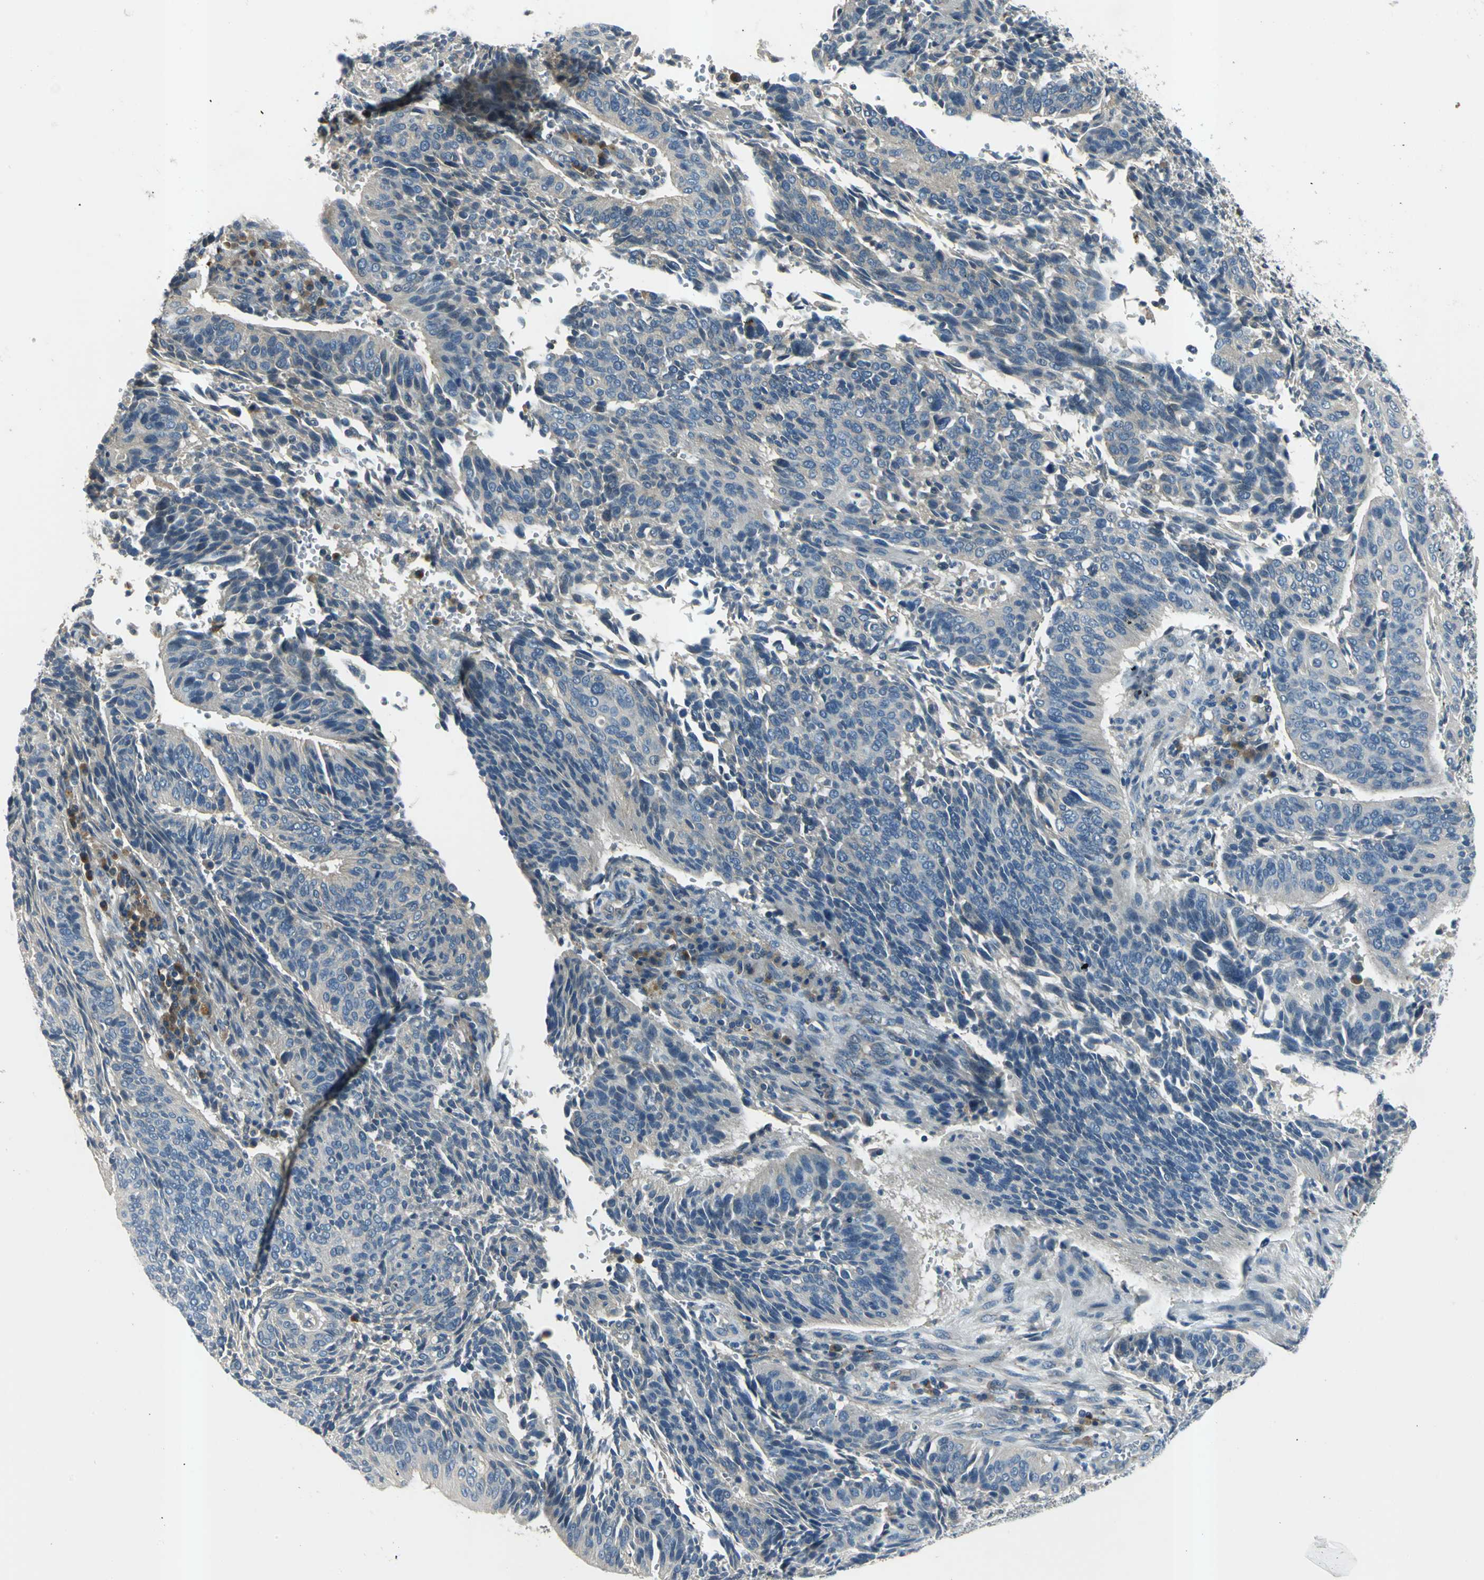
{"staining": {"intensity": "weak", "quantity": "<25%", "location": "cytoplasmic/membranous"}, "tissue": "cervical cancer", "cell_type": "Tumor cells", "image_type": "cancer", "snomed": [{"axis": "morphology", "description": "Squamous cell carcinoma, NOS"}, {"axis": "topography", "description": "Cervix"}], "caption": "This photomicrograph is of cervical cancer (squamous cell carcinoma) stained with immunohistochemistry to label a protein in brown with the nuclei are counter-stained blue. There is no staining in tumor cells.", "gene": "SLC16A7", "patient": {"sex": "female", "age": 39}}